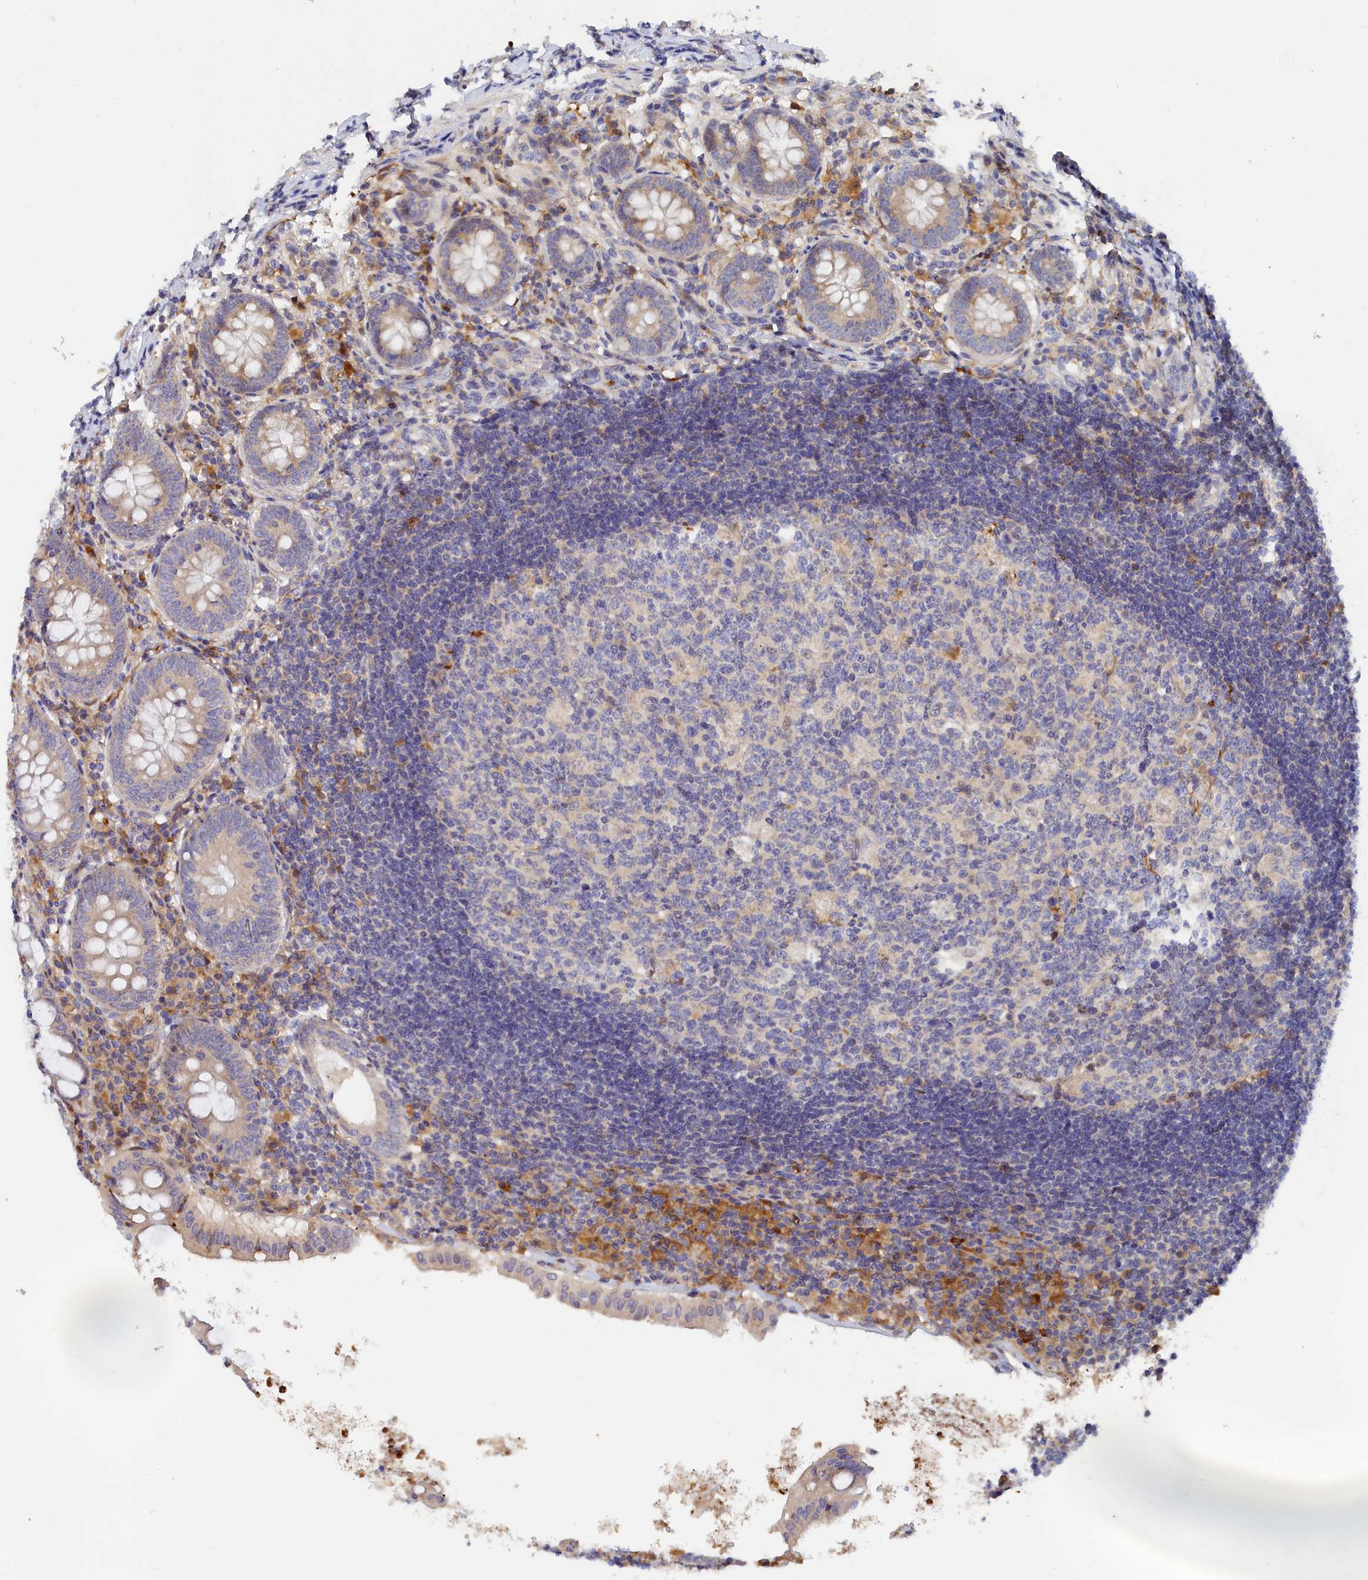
{"staining": {"intensity": "weak", "quantity": "25%-75%", "location": "cytoplasmic/membranous"}, "tissue": "appendix", "cell_type": "Glandular cells", "image_type": "normal", "snomed": [{"axis": "morphology", "description": "Normal tissue, NOS"}, {"axis": "topography", "description": "Appendix"}], "caption": "A high-resolution image shows immunohistochemistry (IHC) staining of benign appendix, which displays weak cytoplasmic/membranous positivity in about 25%-75% of glandular cells.", "gene": "SPATA5L1", "patient": {"sex": "female", "age": 54}}